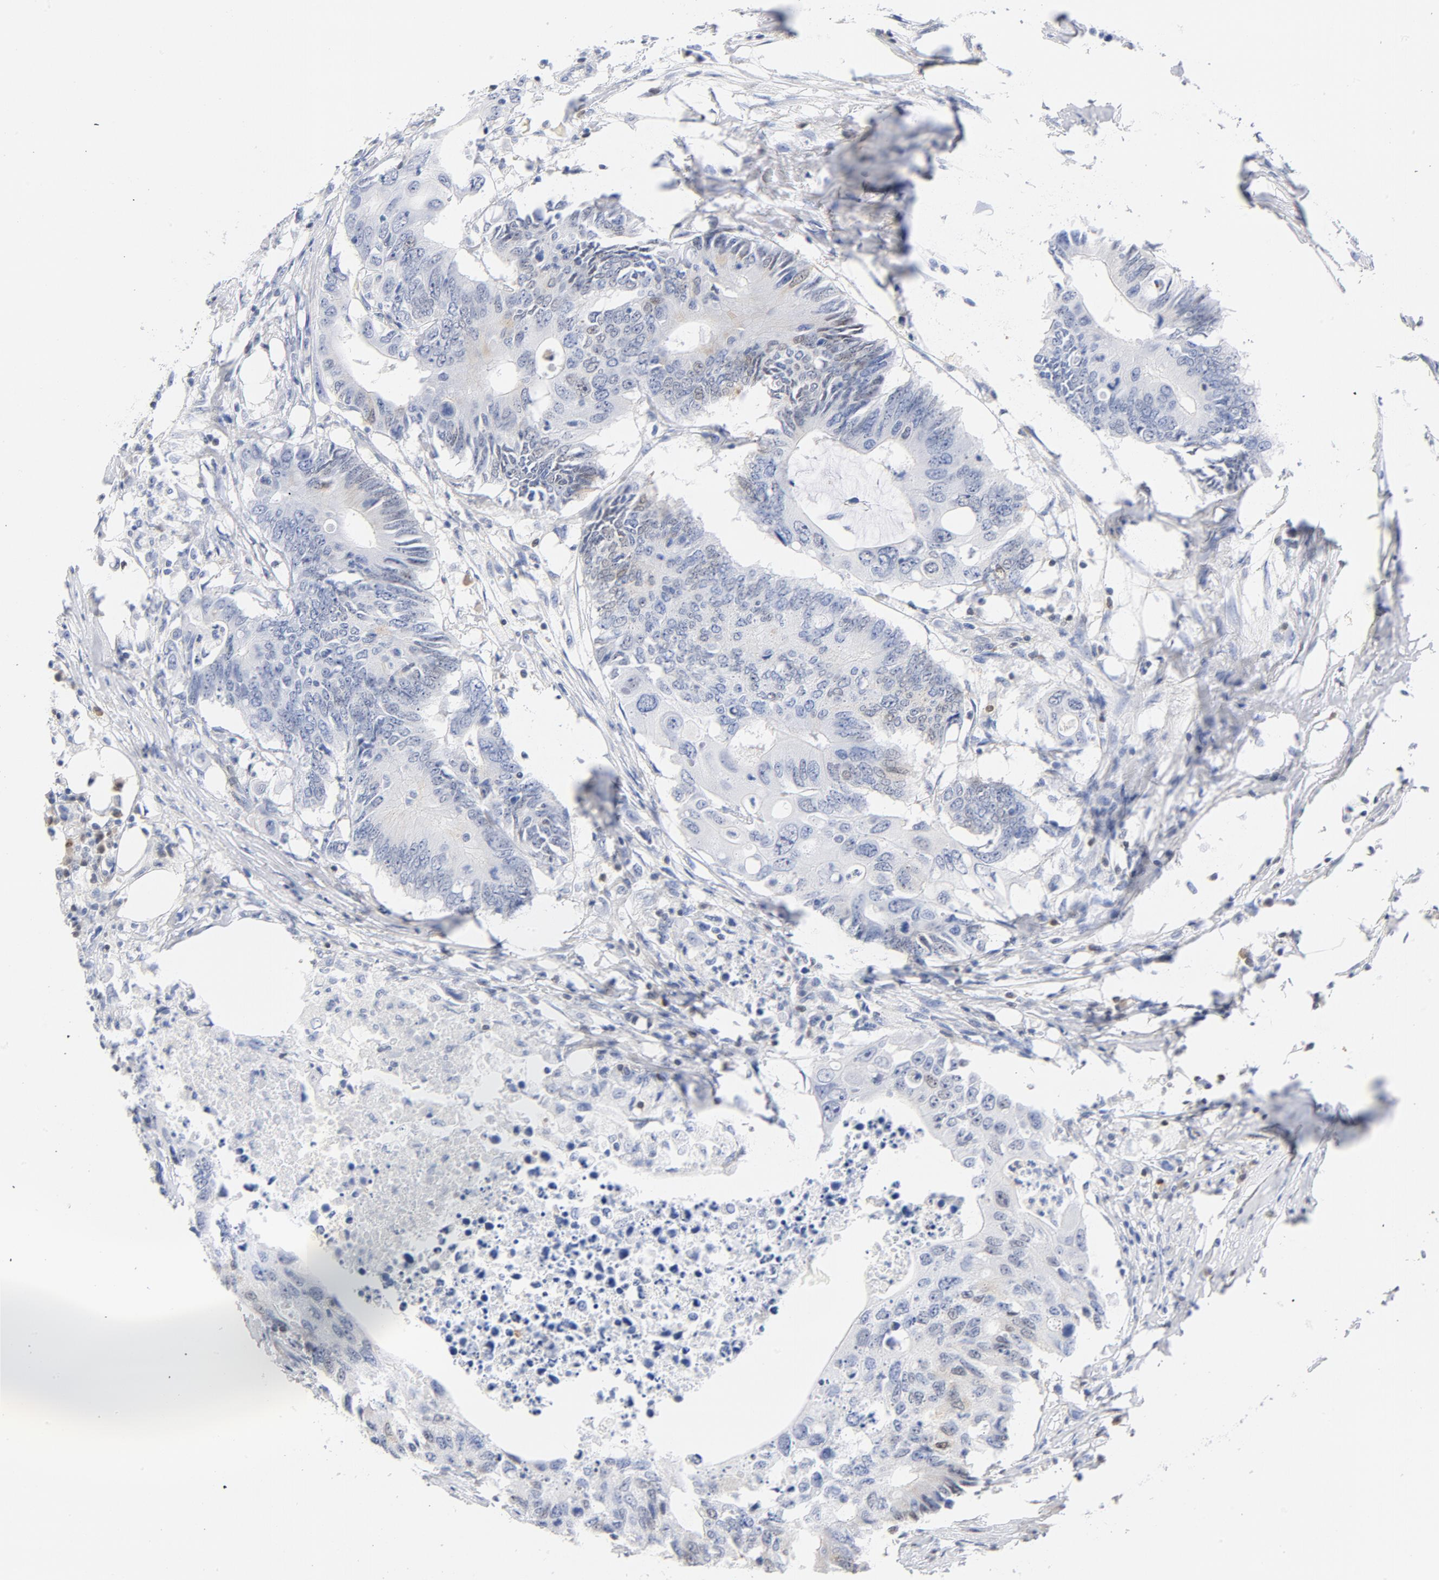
{"staining": {"intensity": "weak", "quantity": "<25%", "location": "cytoplasmic/membranous"}, "tissue": "colorectal cancer", "cell_type": "Tumor cells", "image_type": "cancer", "snomed": [{"axis": "morphology", "description": "Adenocarcinoma, NOS"}, {"axis": "topography", "description": "Colon"}], "caption": "Tumor cells are negative for brown protein staining in colorectal cancer (adenocarcinoma).", "gene": "CDKN1B", "patient": {"sex": "male", "age": 71}}